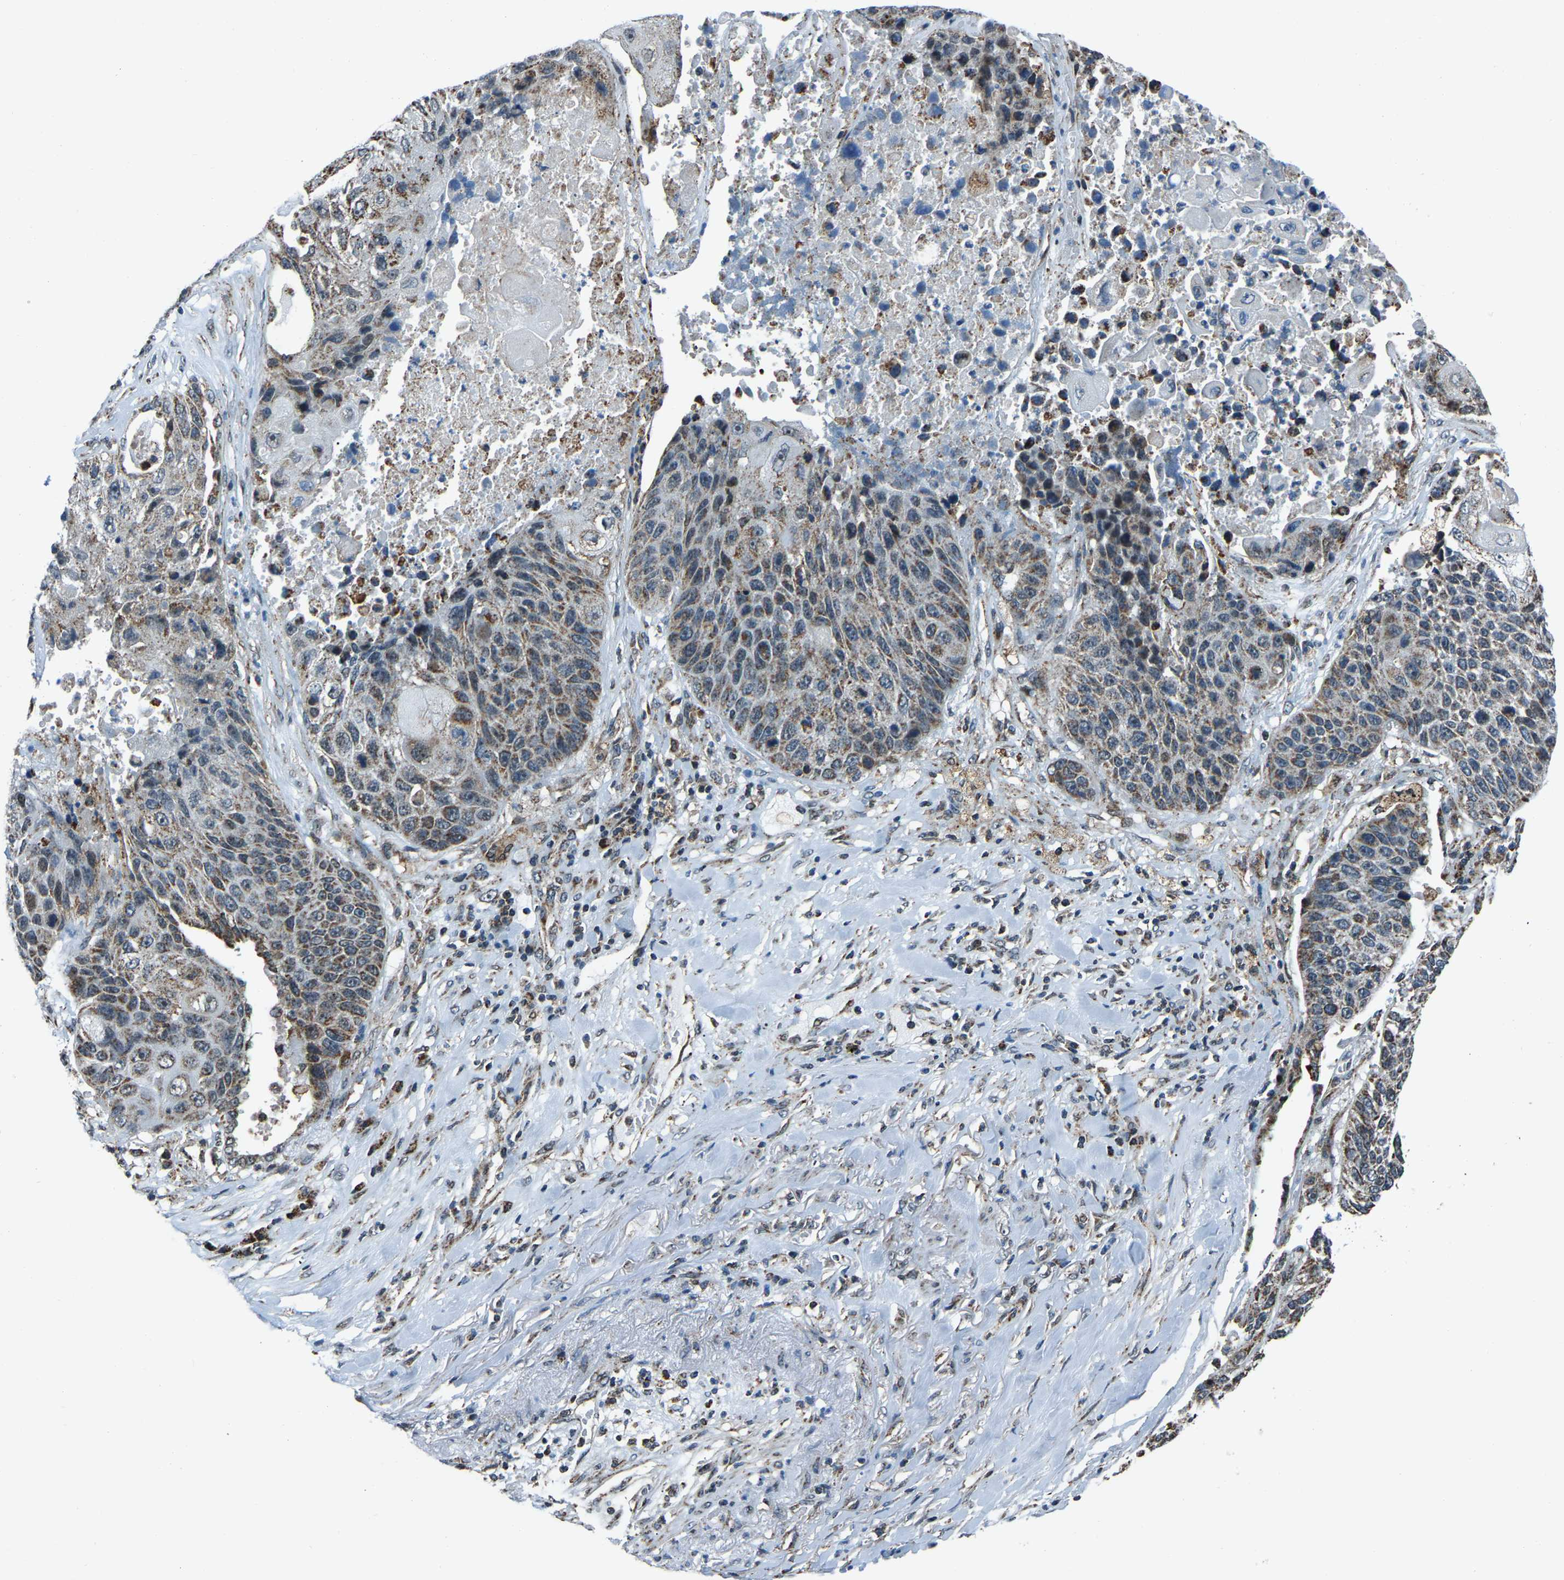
{"staining": {"intensity": "weak", "quantity": ">75%", "location": "cytoplasmic/membranous"}, "tissue": "lung cancer", "cell_type": "Tumor cells", "image_type": "cancer", "snomed": [{"axis": "morphology", "description": "Squamous cell carcinoma, NOS"}, {"axis": "topography", "description": "Lung"}], "caption": "Immunohistochemical staining of human squamous cell carcinoma (lung) displays low levels of weak cytoplasmic/membranous protein expression in about >75% of tumor cells.", "gene": "RBM33", "patient": {"sex": "male", "age": 61}}